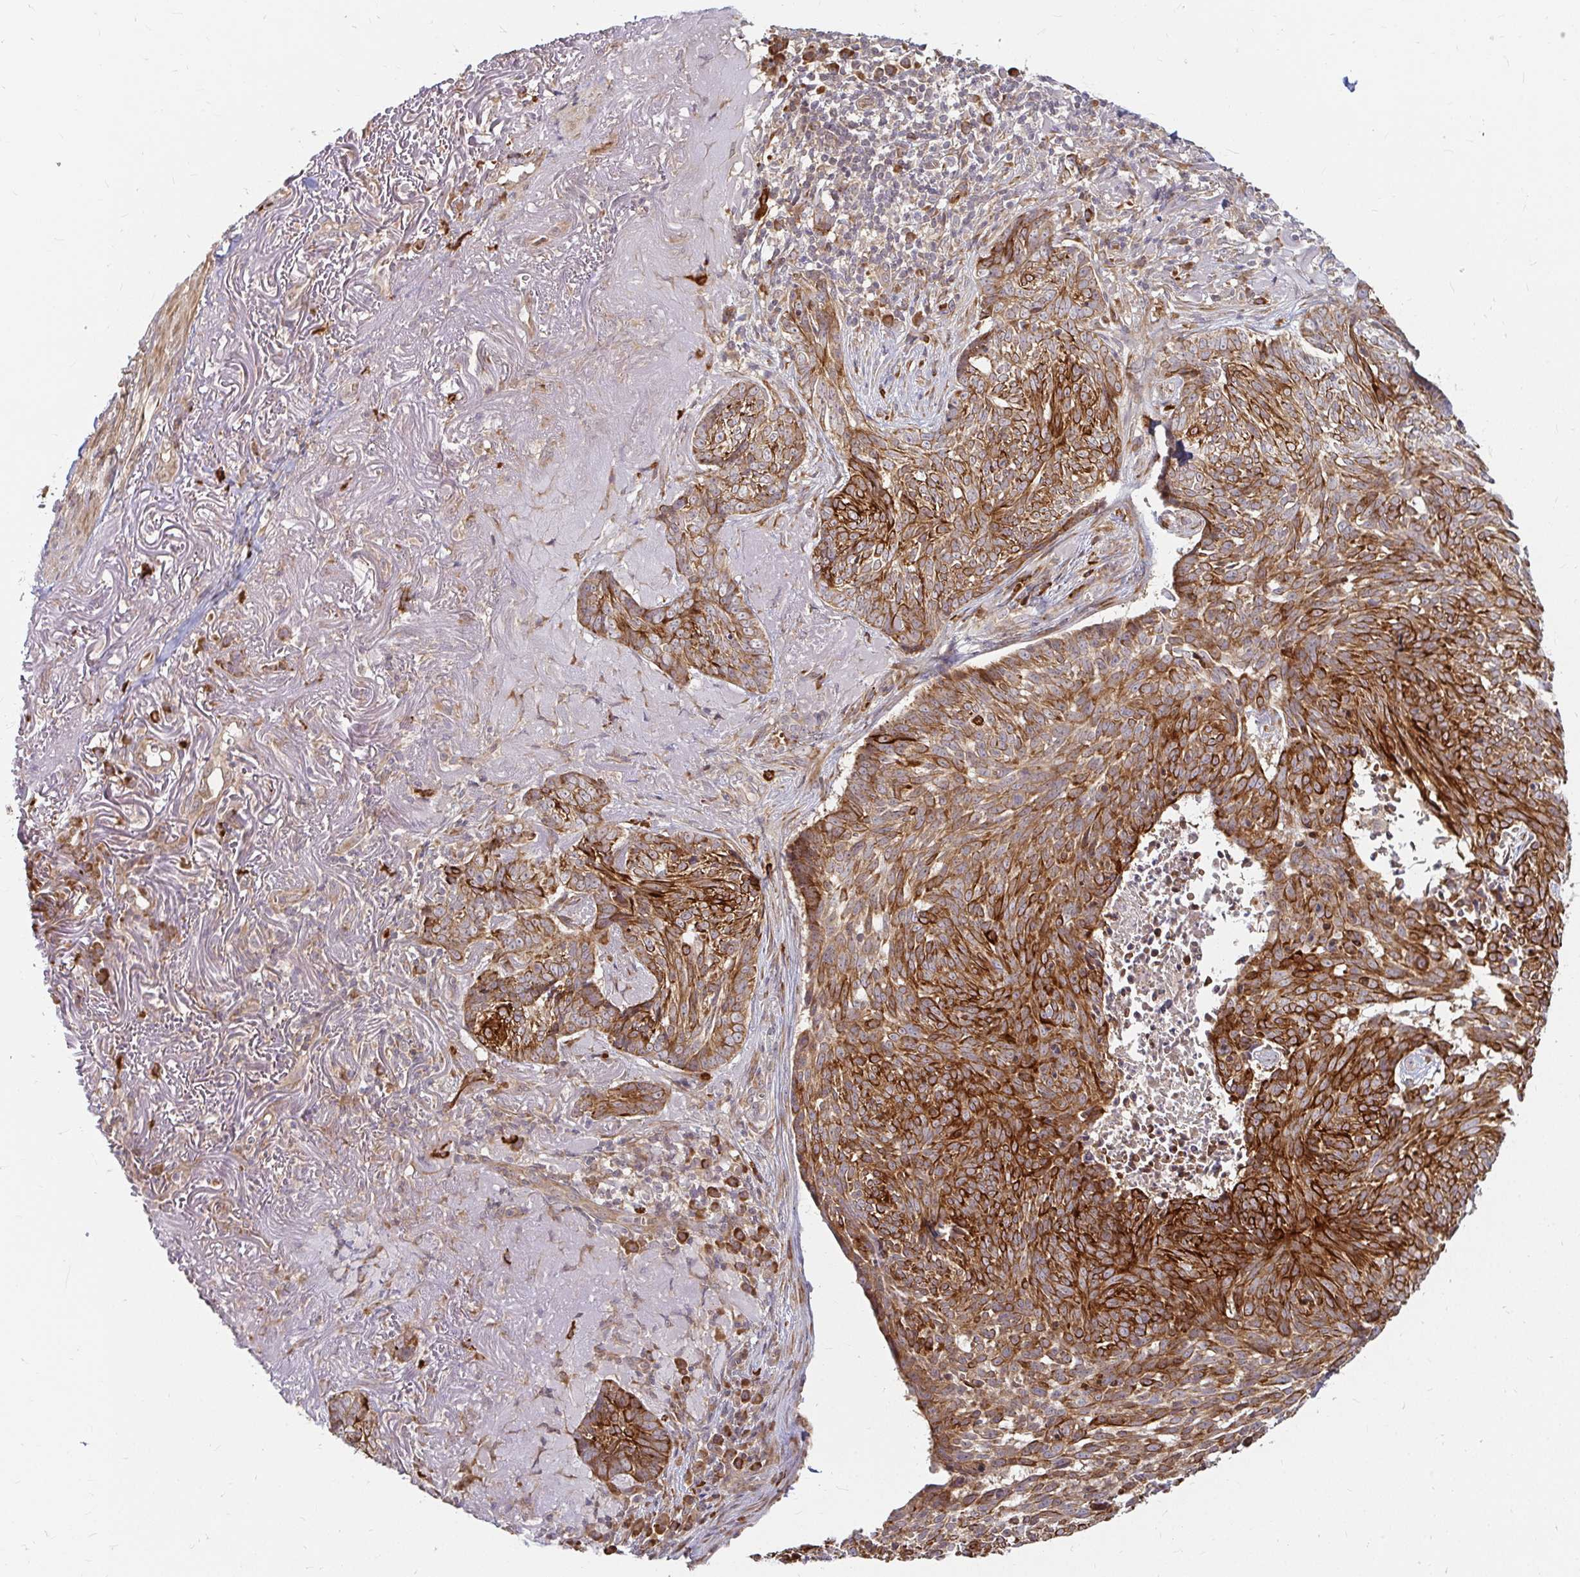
{"staining": {"intensity": "strong", "quantity": ">75%", "location": "cytoplasmic/membranous"}, "tissue": "skin cancer", "cell_type": "Tumor cells", "image_type": "cancer", "snomed": [{"axis": "morphology", "description": "Basal cell carcinoma"}, {"axis": "topography", "description": "Skin"}, {"axis": "topography", "description": "Skin of face"}], "caption": "High-magnification brightfield microscopy of skin cancer (basal cell carcinoma) stained with DAB (3,3'-diaminobenzidine) (brown) and counterstained with hematoxylin (blue). tumor cells exhibit strong cytoplasmic/membranous staining is seen in approximately>75% of cells. (DAB (3,3'-diaminobenzidine) IHC, brown staining for protein, blue staining for nuclei).", "gene": "CAST", "patient": {"sex": "female", "age": 95}}